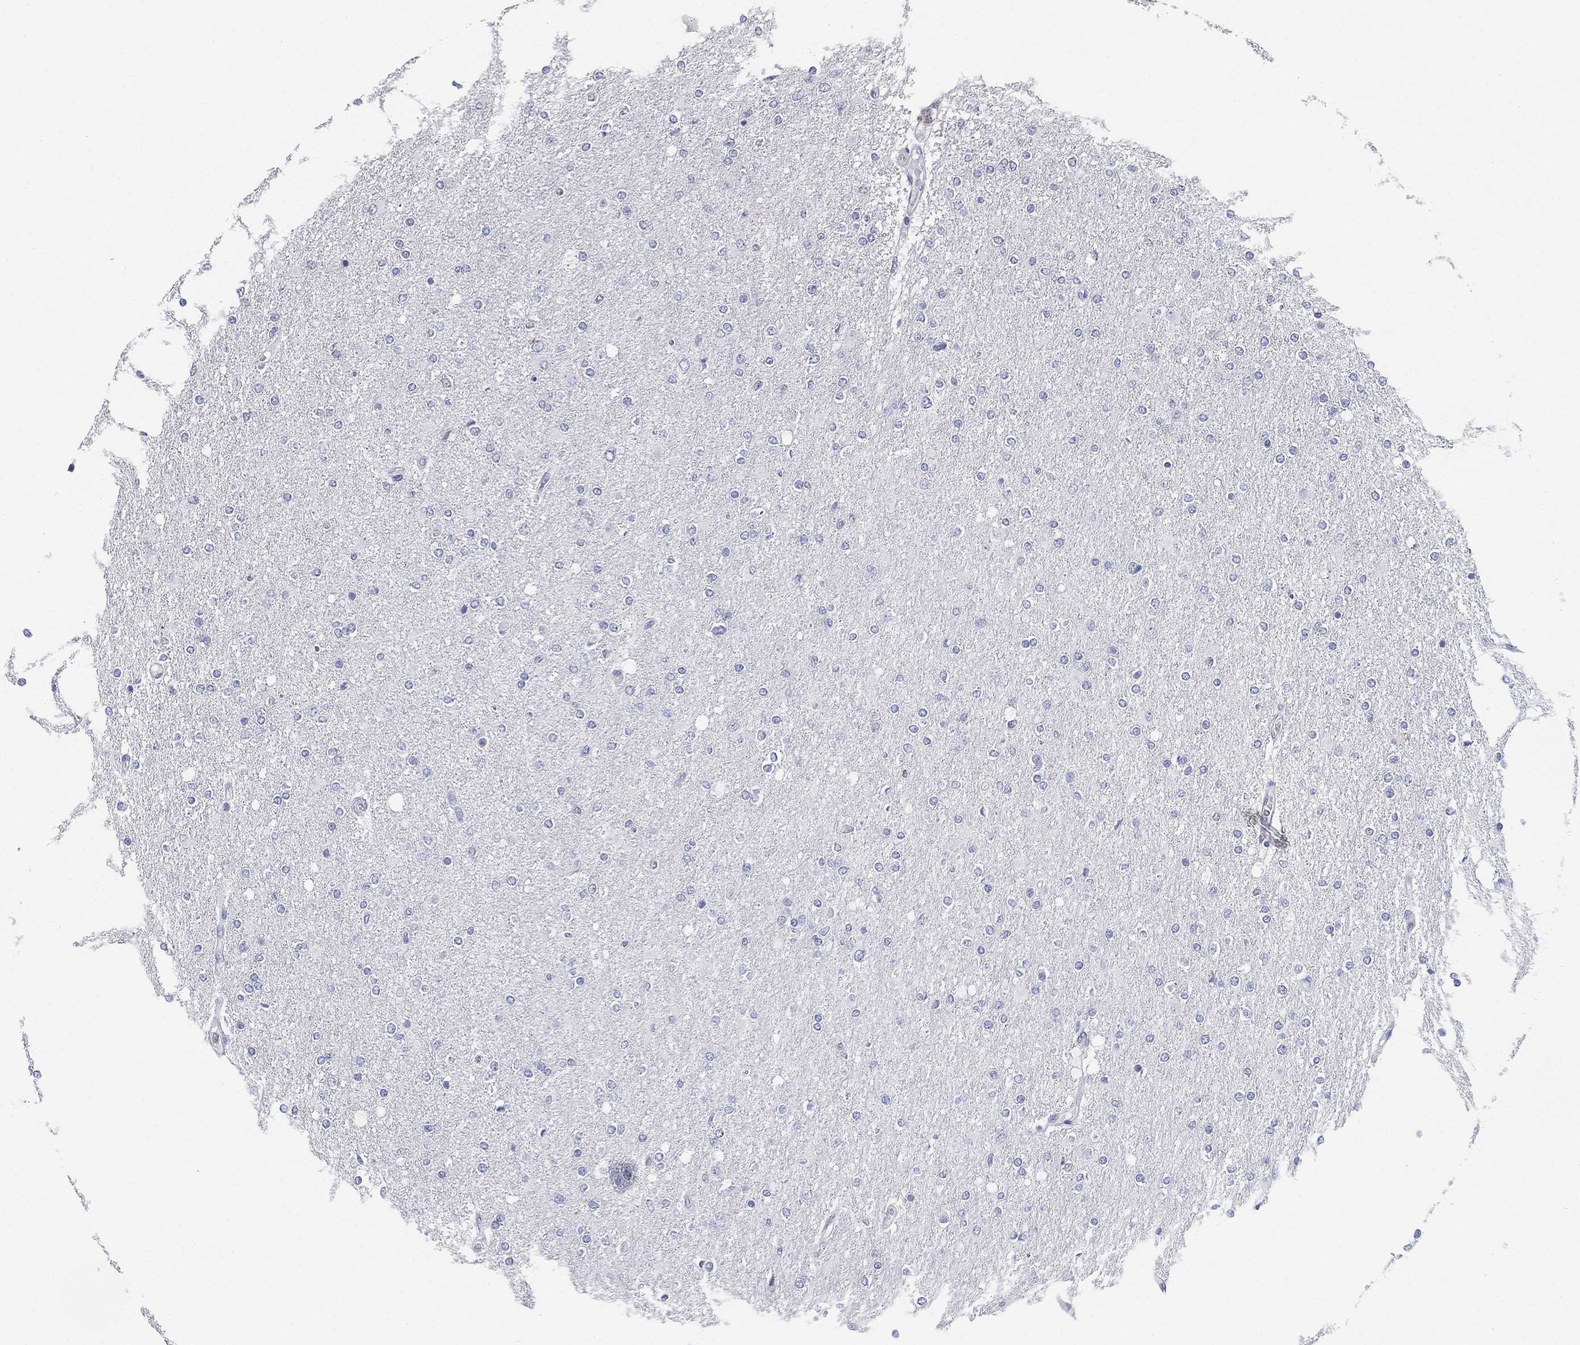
{"staining": {"intensity": "negative", "quantity": "none", "location": "none"}, "tissue": "glioma", "cell_type": "Tumor cells", "image_type": "cancer", "snomed": [{"axis": "morphology", "description": "Glioma, malignant, High grade"}, {"axis": "topography", "description": "Cerebral cortex"}], "caption": "Immunohistochemistry micrograph of glioma stained for a protein (brown), which shows no expression in tumor cells. (Immunohistochemistry (ihc), brightfield microscopy, high magnification).", "gene": "IYD", "patient": {"sex": "male", "age": 70}}